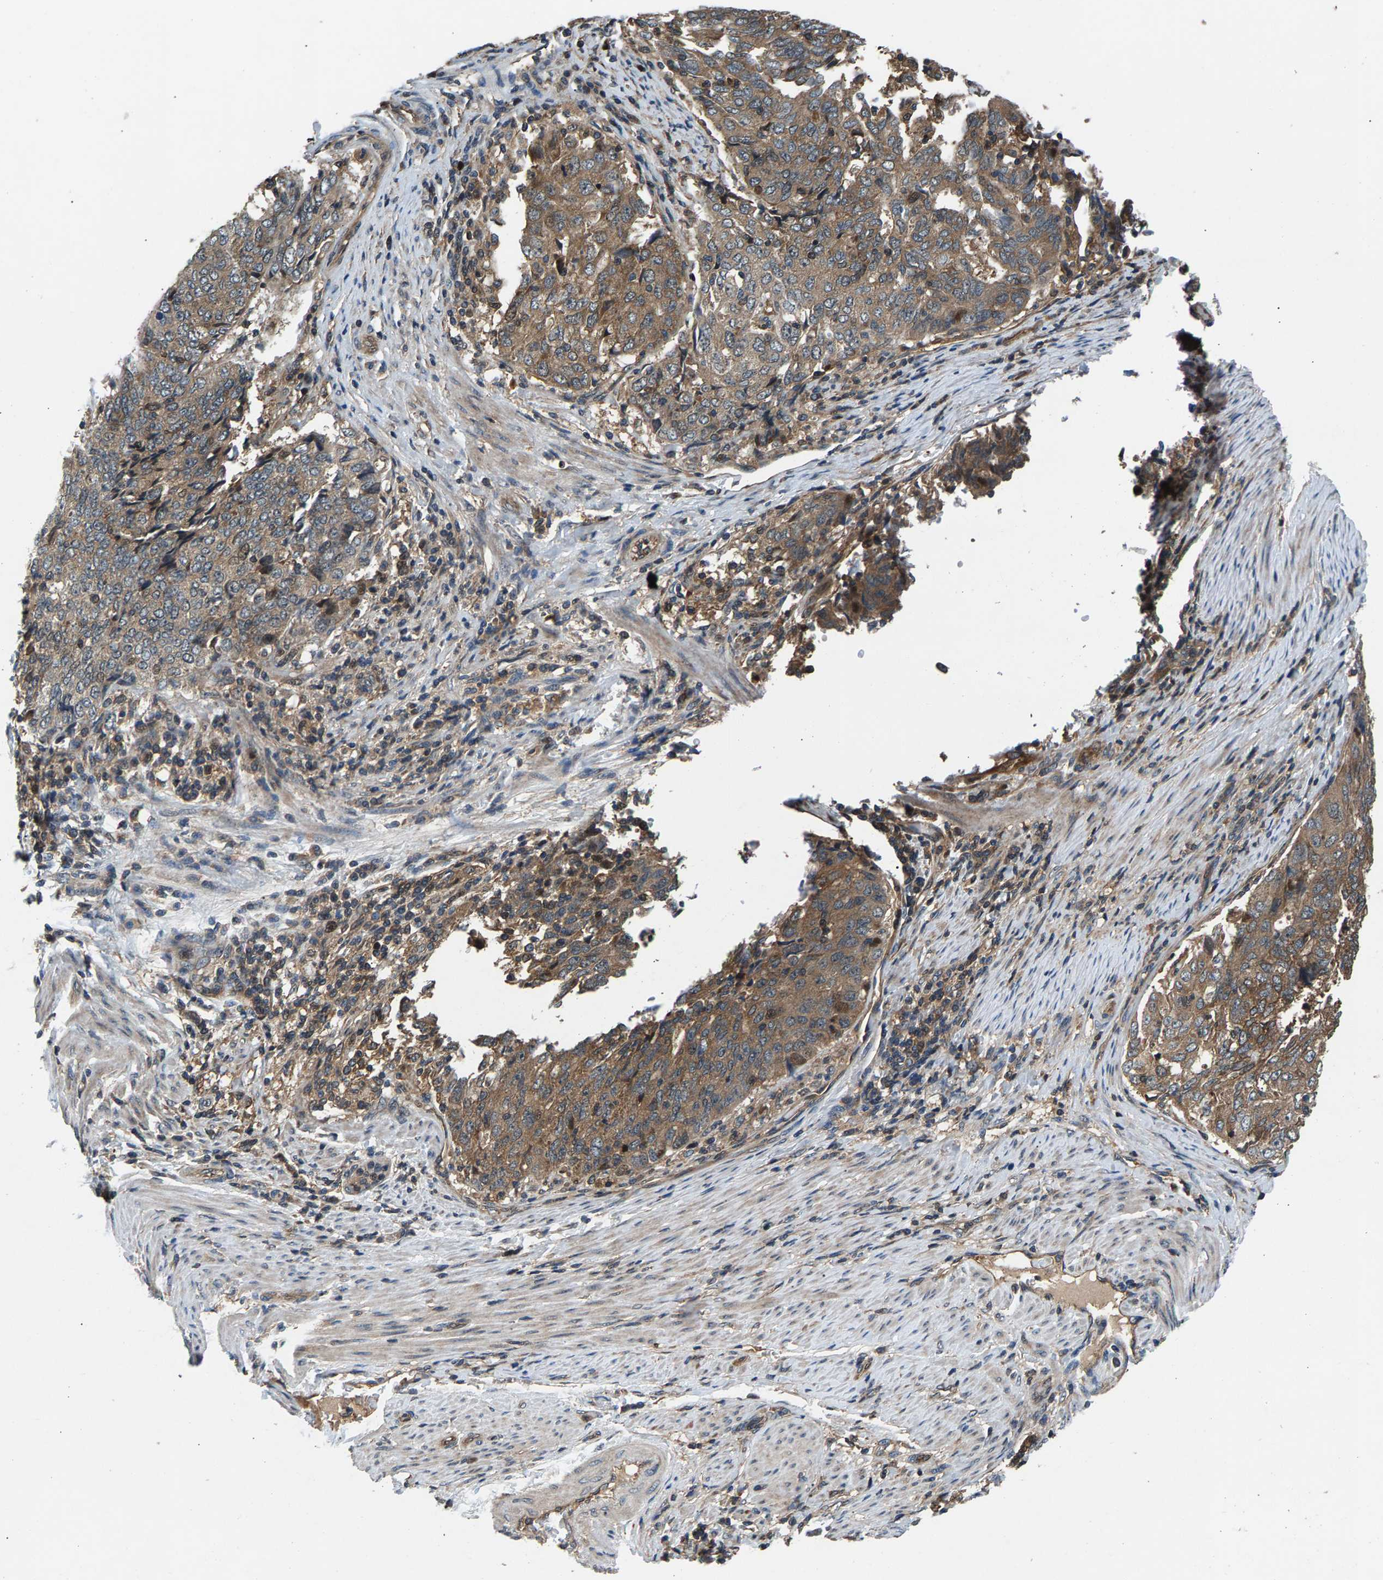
{"staining": {"intensity": "moderate", "quantity": ">75%", "location": "cytoplasmic/membranous"}, "tissue": "endometrial cancer", "cell_type": "Tumor cells", "image_type": "cancer", "snomed": [{"axis": "morphology", "description": "Adenocarcinoma, NOS"}, {"axis": "topography", "description": "Endometrium"}], "caption": "Adenocarcinoma (endometrial) stained with a protein marker shows moderate staining in tumor cells.", "gene": "FAM78A", "patient": {"sex": "female", "age": 80}}